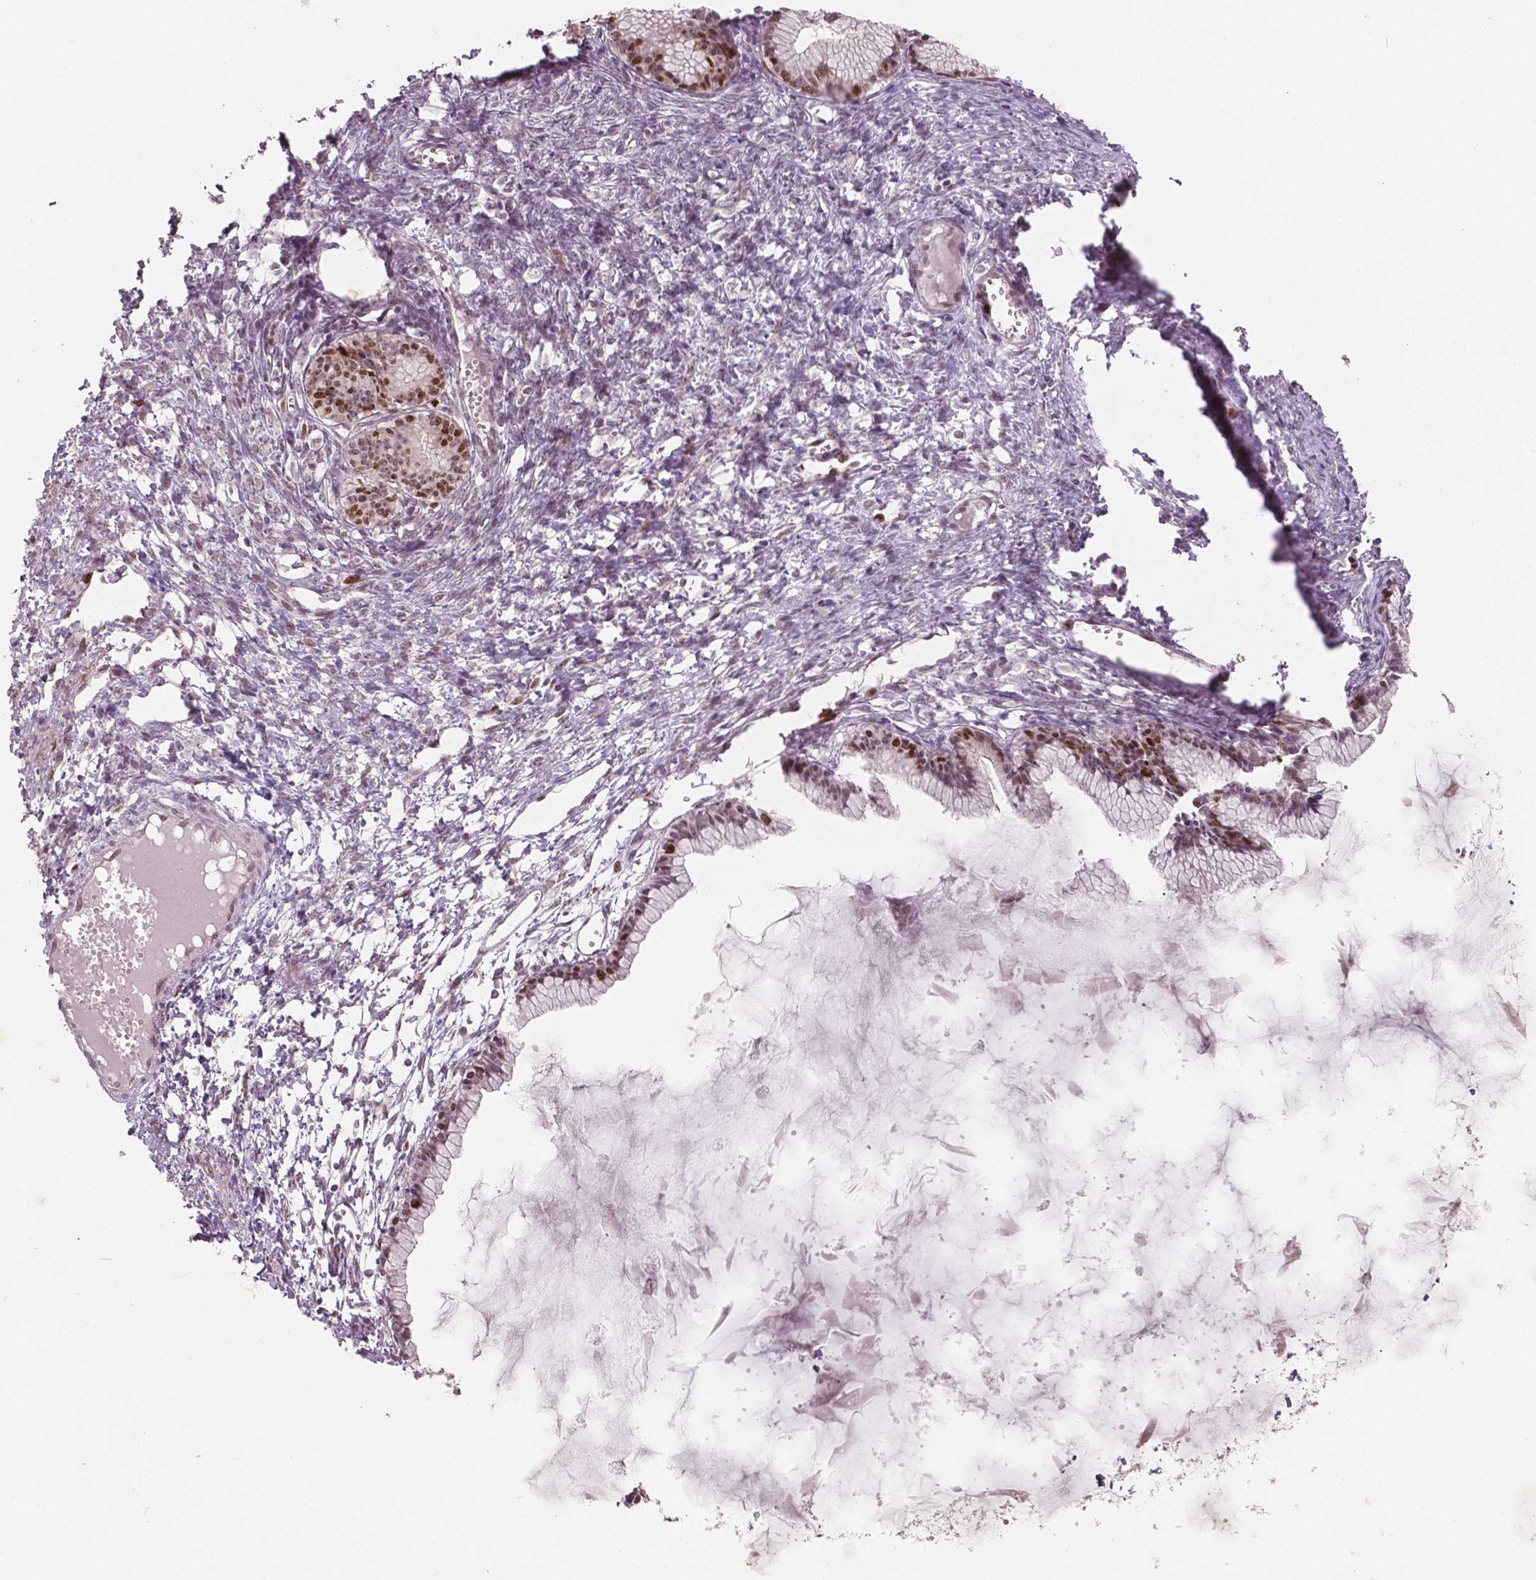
{"staining": {"intensity": "strong", "quantity": "<25%", "location": "nuclear"}, "tissue": "ovarian cancer", "cell_type": "Tumor cells", "image_type": "cancer", "snomed": [{"axis": "morphology", "description": "Cystadenocarcinoma, mucinous, NOS"}, {"axis": "topography", "description": "Ovary"}], "caption": "The histopathology image demonstrates staining of ovarian mucinous cystadenocarcinoma, revealing strong nuclear protein expression (brown color) within tumor cells.", "gene": "NSD2", "patient": {"sex": "female", "age": 41}}